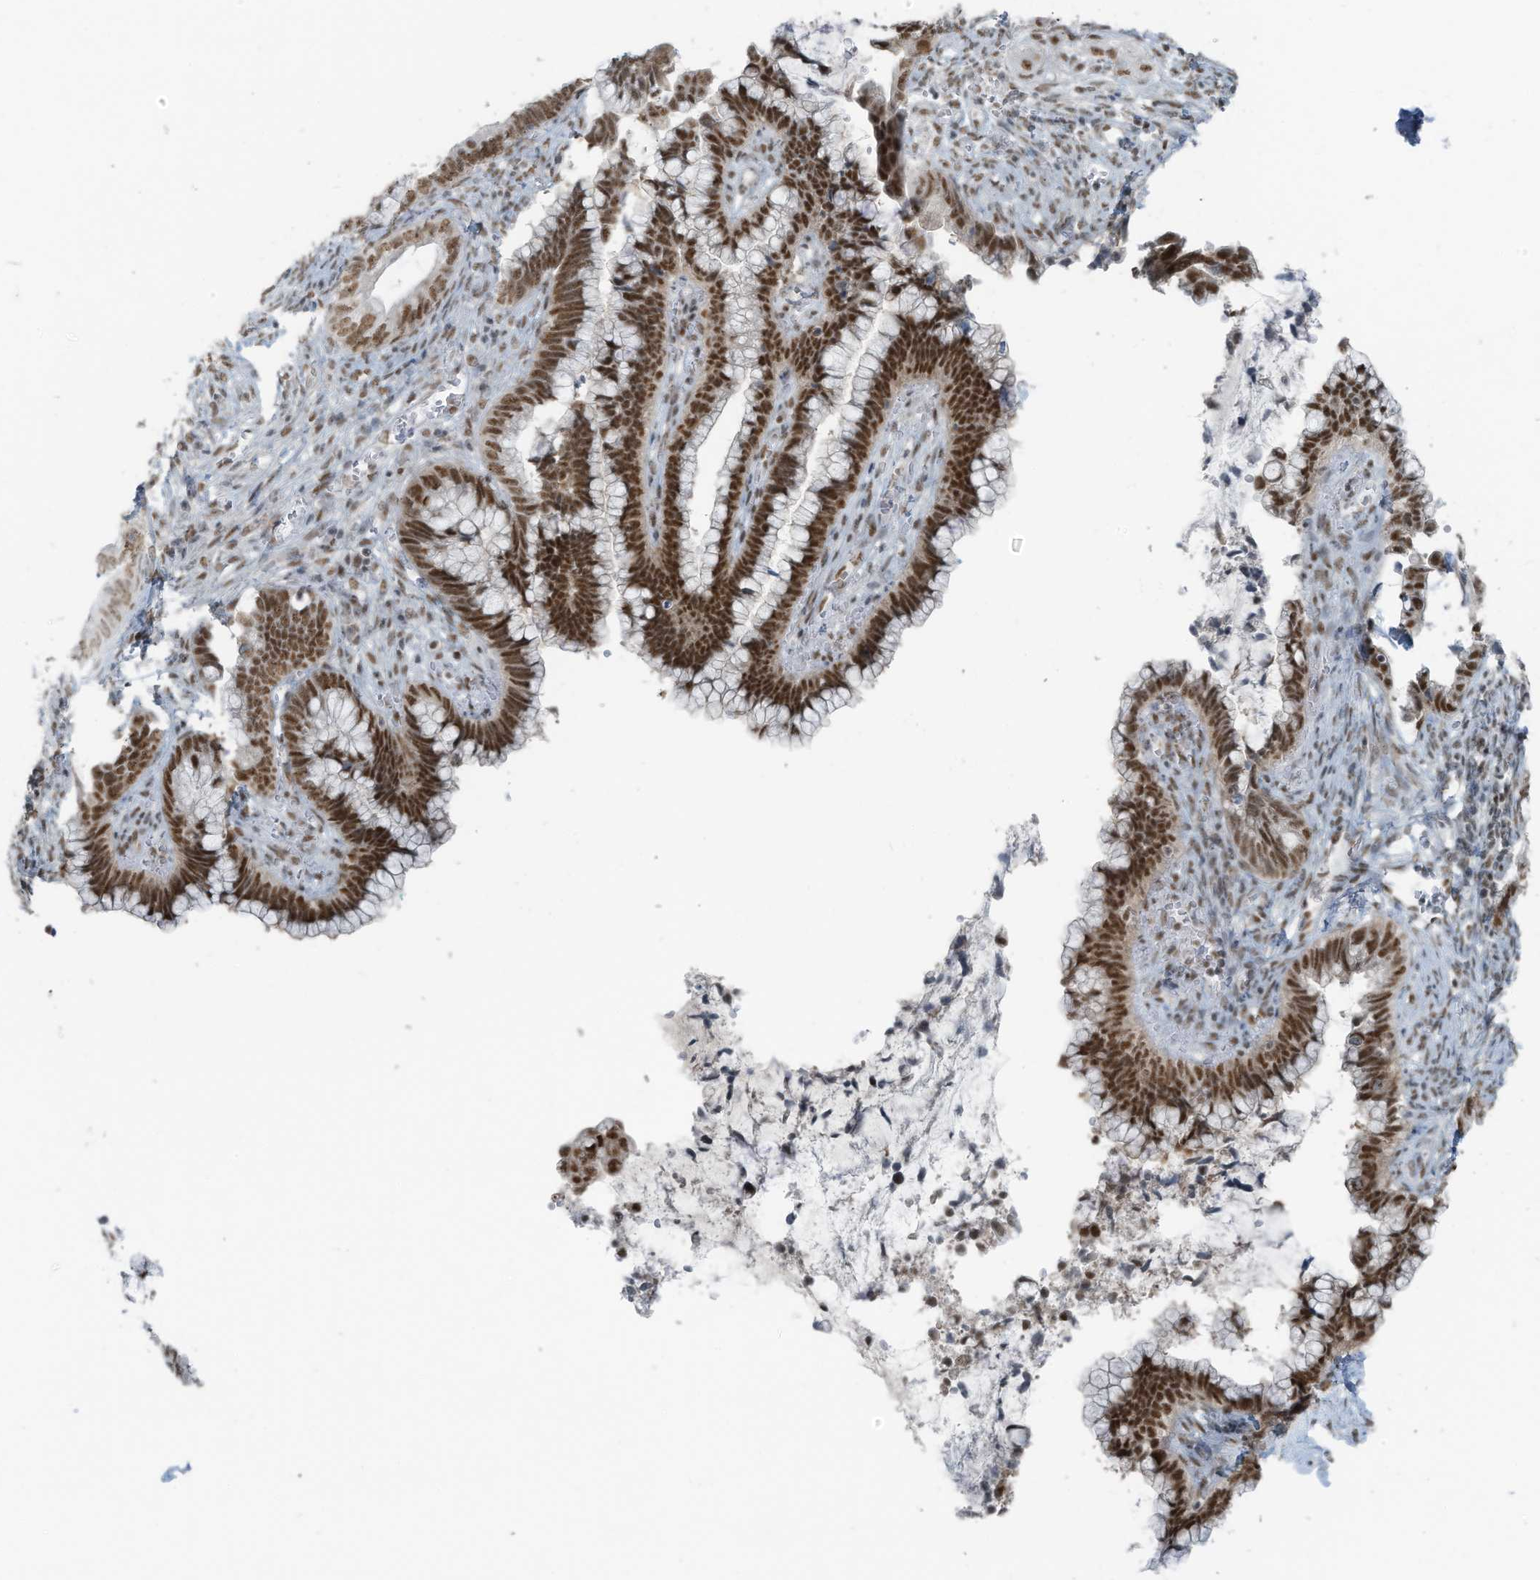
{"staining": {"intensity": "moderate", "quantity": ">75%", "location": "nuclear"}, "tissue": "cervical cancer", "cell_type": "Tumor cells", "image_type": "cancer", "snomed": [{"axis": "morphology", "description": "Adenocarcinoma, NOS"}, {"axis": "topography", "description": "Cervix"}], "caption": "High-magnification brightfield microscopy of cervical cancer stained with DAB (brown) and counterstained with hematoxylin (blue). tumor cells exhibit moderate nuclear staining is present in about>75% of cells.", "gene": "WRNIP1", "patient": {"sex": "female", "age": 44}}